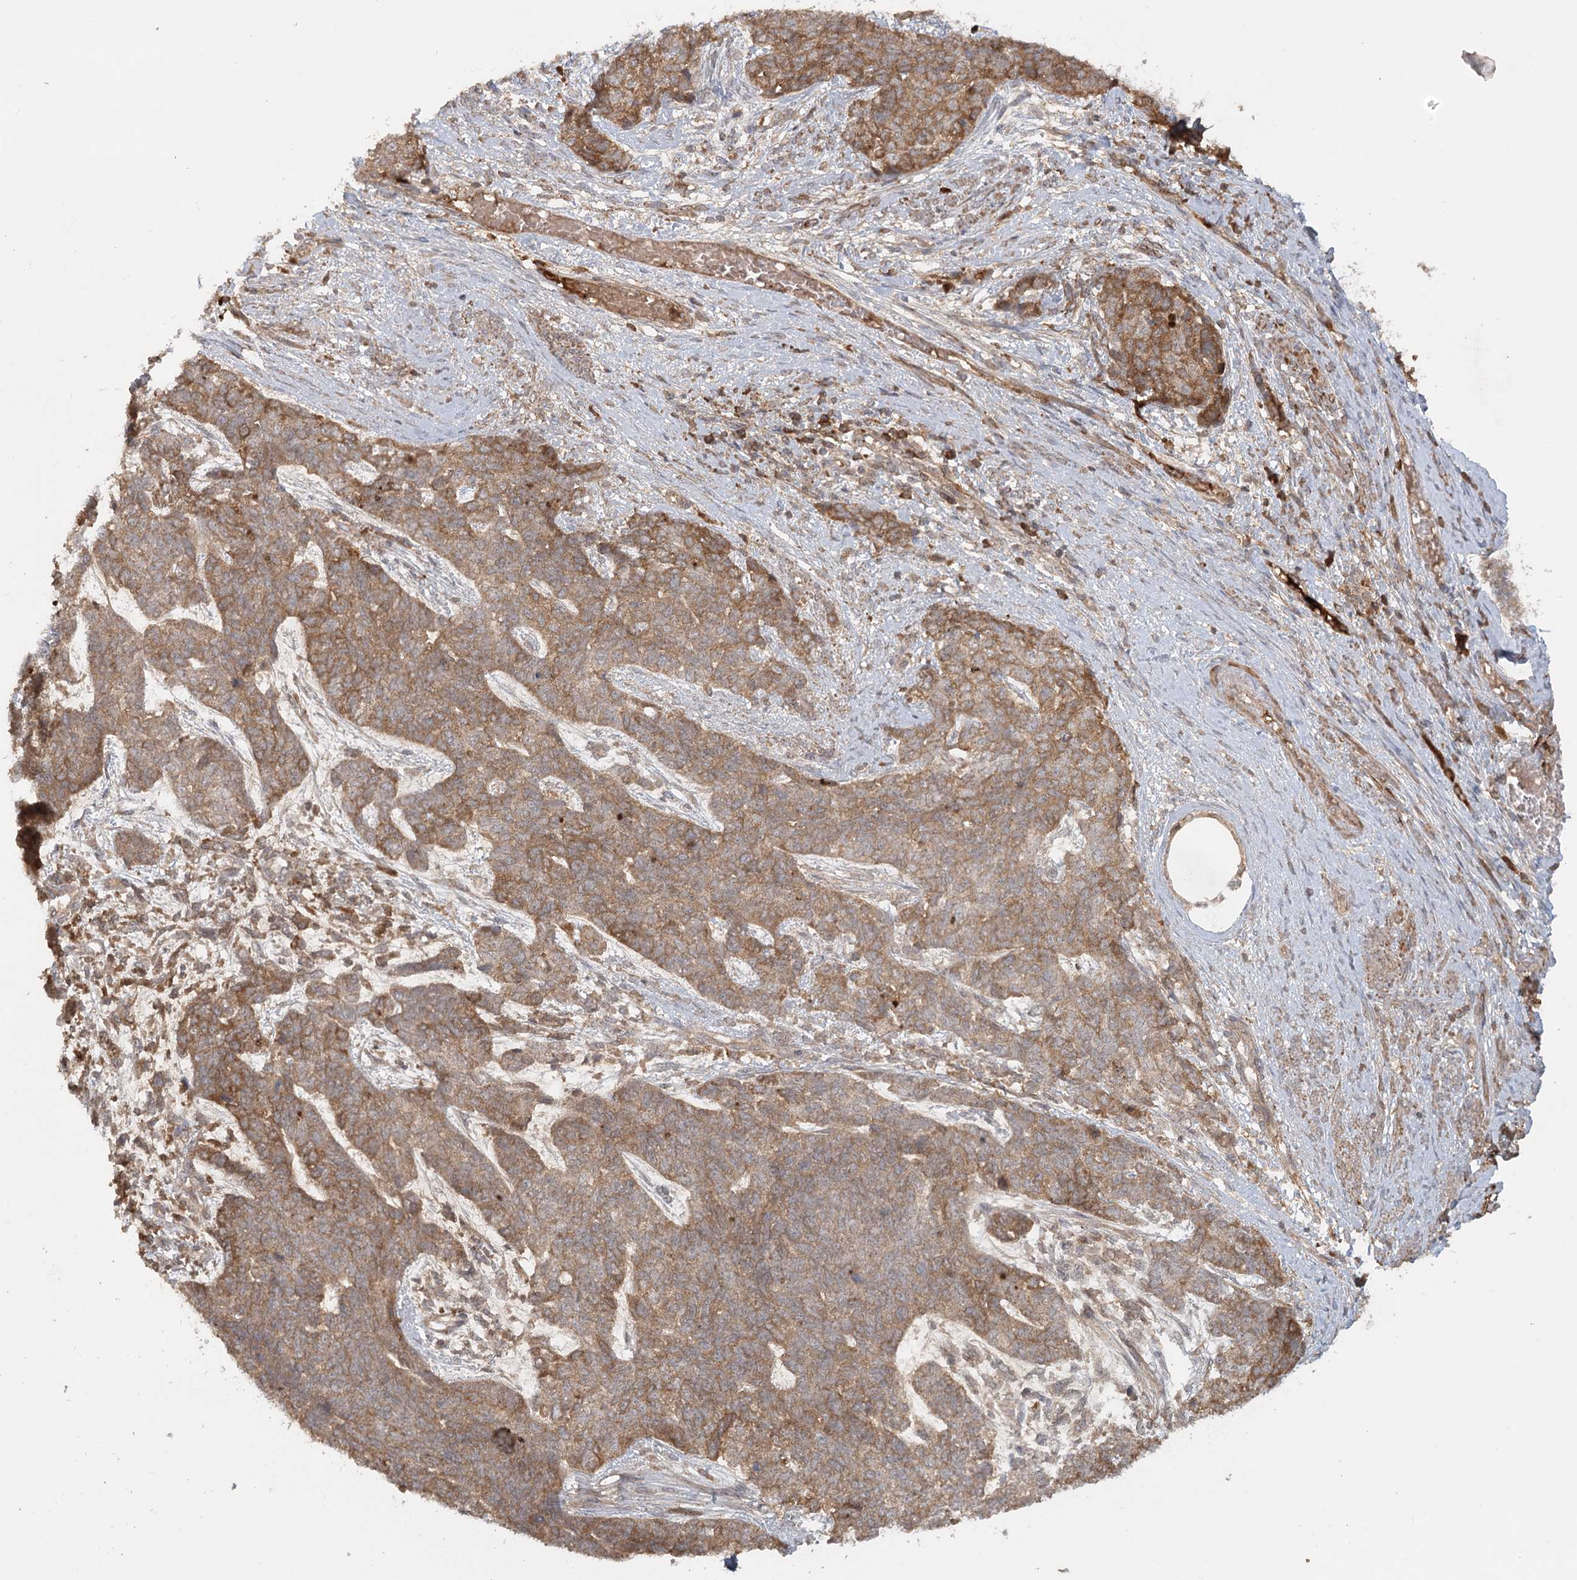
{"staining": {"intensity": "moderate", "quantity": ">75%", "location": "cytoplasmic/membranous"}, "tissue": "cervical cancer", "cell_type": "Tumor cells", "image_type": "cancer", "snomed": [{"axis": "morphology", "description": "Squamous cell carcinoma, NOS"}, {"axis": "topography", "description": "Cervix"}], "caption": "The histopathology image reveals staining of cervical cancer (squamous cell carcinoma), revealing moderate cytoplasmic/membranous protein expression (brown color) within tumor cells. (DAB IHC with brightfield microscopy, high magnification).", "gene": "ARL13A", "patient": {"sex": "female", "age": 63}}